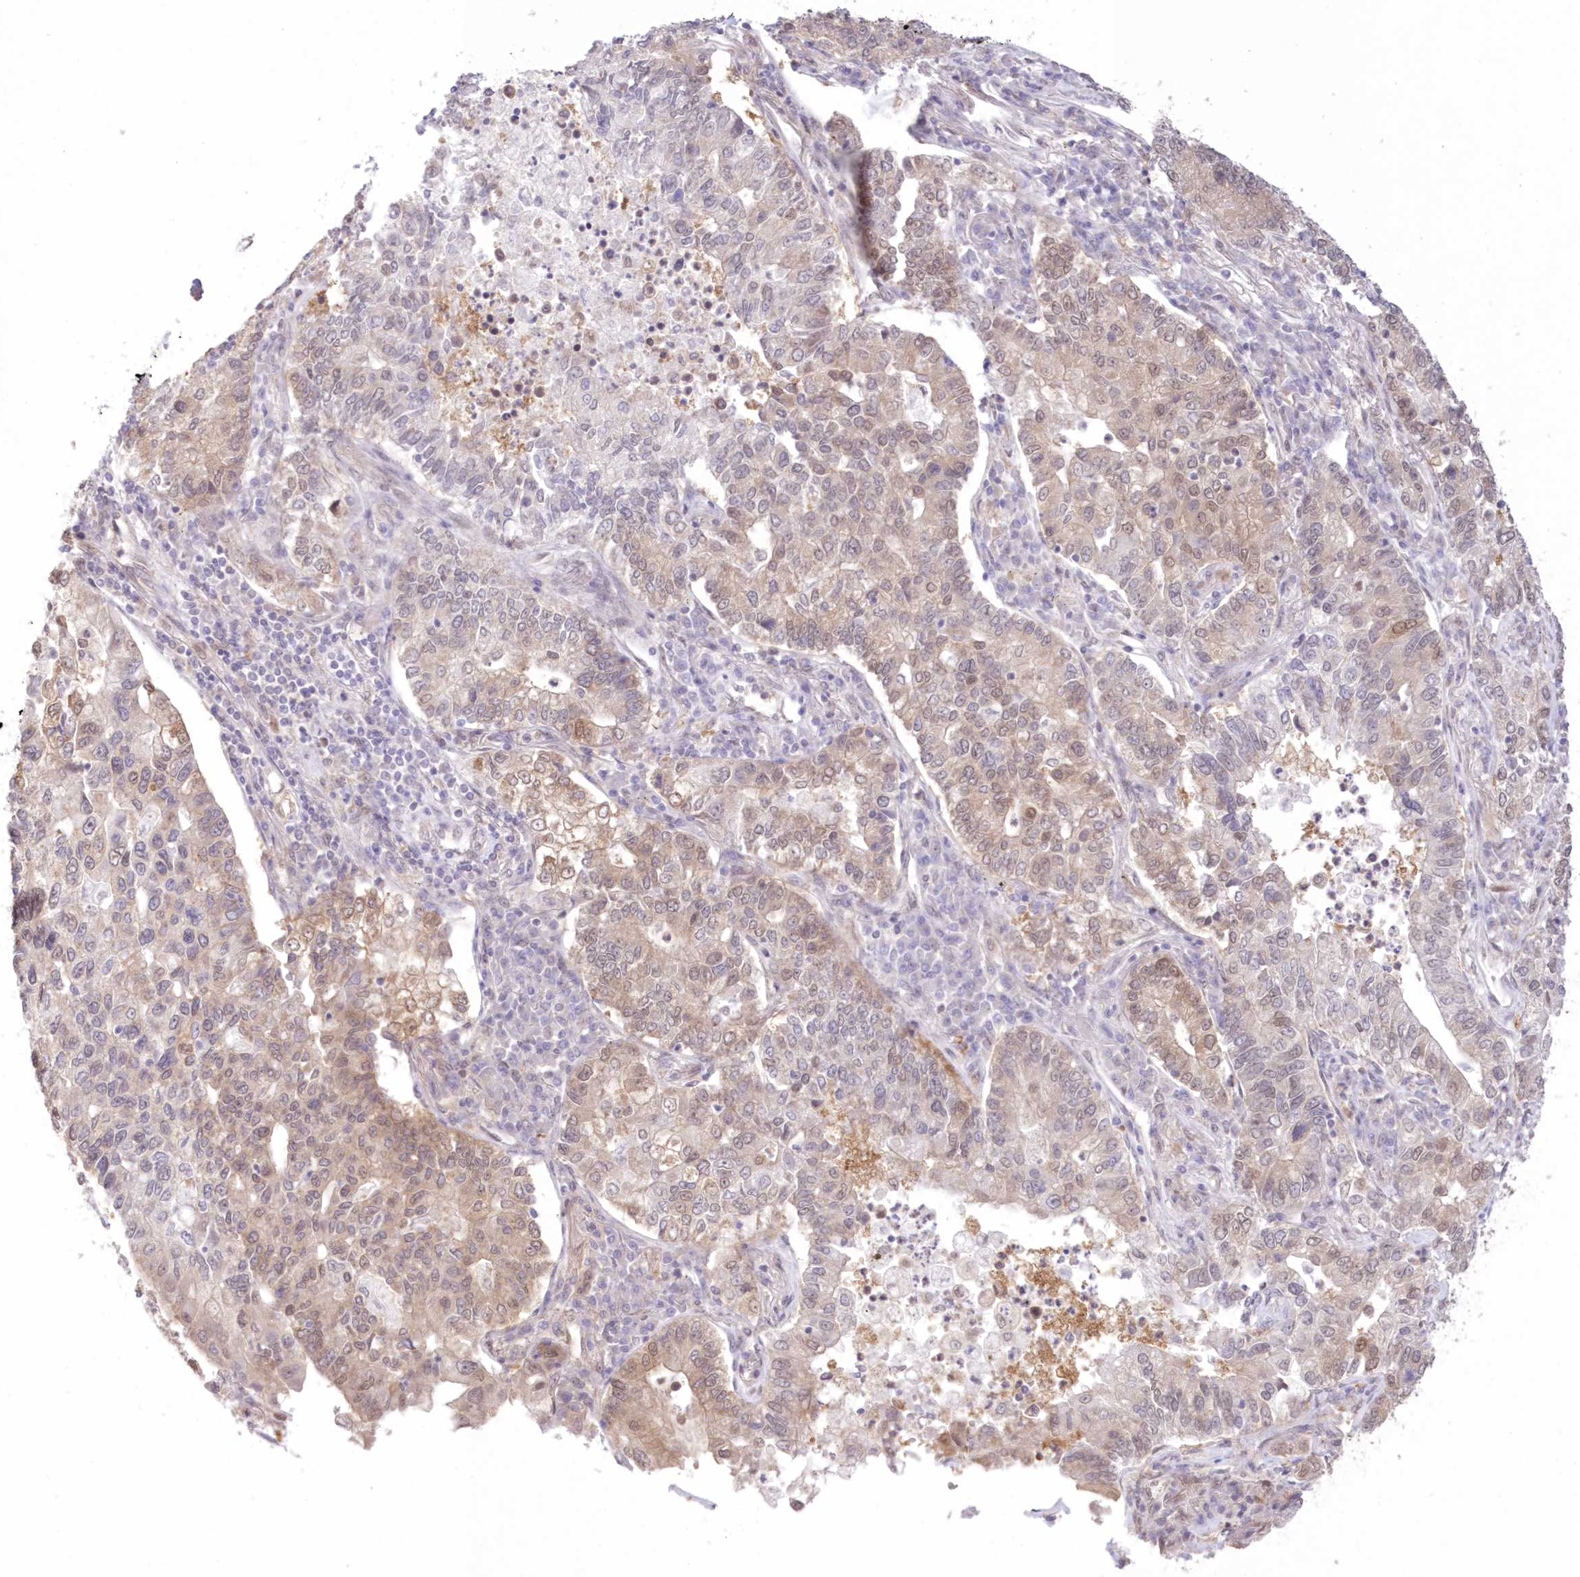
{"staining": {"intensity": "weak", "quantity": ">75%", "location": "cytoplasmic/membranous,nuclear"}, "tissue": "lung cancer", "cell_type": "Tumor cells", "image_type": "cancer", "snomed": [{"axis": "morphology", "description": "Adenocarcinoma, NOS"}, {"axis": "topography", "description": "Lung"}], "caption": "Adenocarcinoma (lung) tissue exhibits weak cytoplasmic/membranous and nuclear staining in approximately >75% of tumor cells, visualized by immunohistochemistry.", "gene": "RNPEP", "patient": {"sex": "male", "age": 49}}